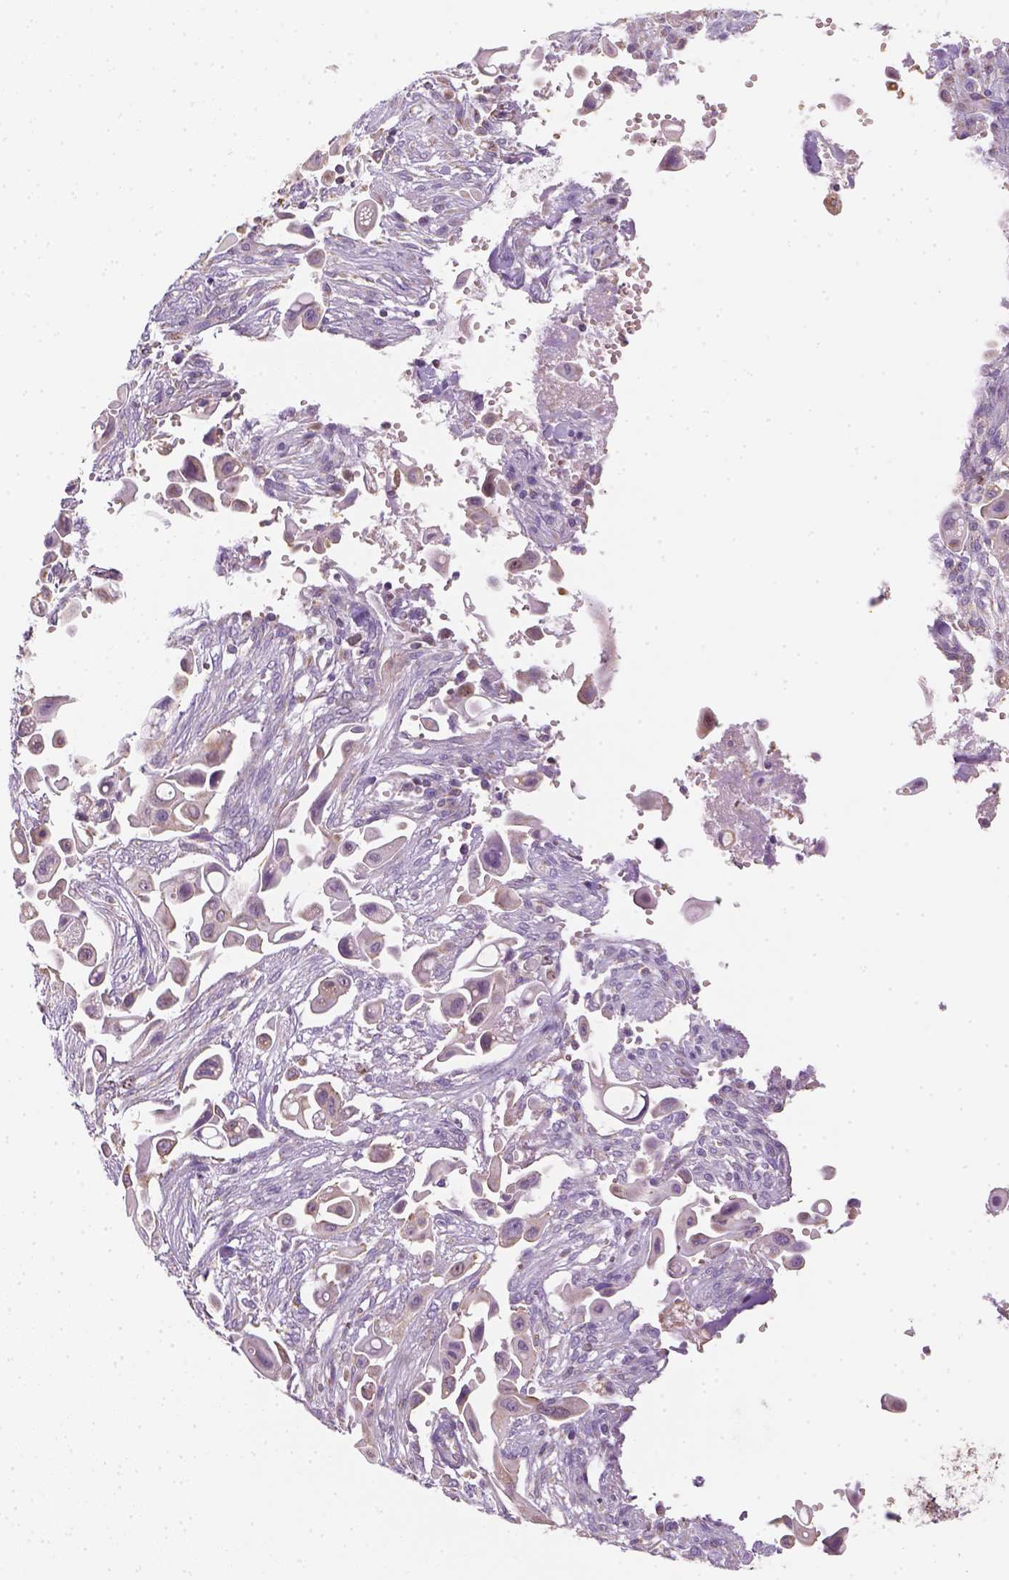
{"staining": {"intensity": "moderate", "quantity": "<25%", "location": "cytoplasmic/membranous"}, "tissue": "pancreatic cancer", "cell_type": "Tumor cells", "image_type": "cancer", "snomed": [{"axis": "morphology", "description": "Adenocarcinoma, NOS"}, {"axis": "topography", "description": "Pancreas"}], "caption": "Immunohistochemical staining of adenocarcinoma (pancreatic) displays moderate cytoplasmic/membranous protein staining in approximately <25% of tumor cells.", "gene": "LCA5", "patient": {"sex": "male", "age": 50}}